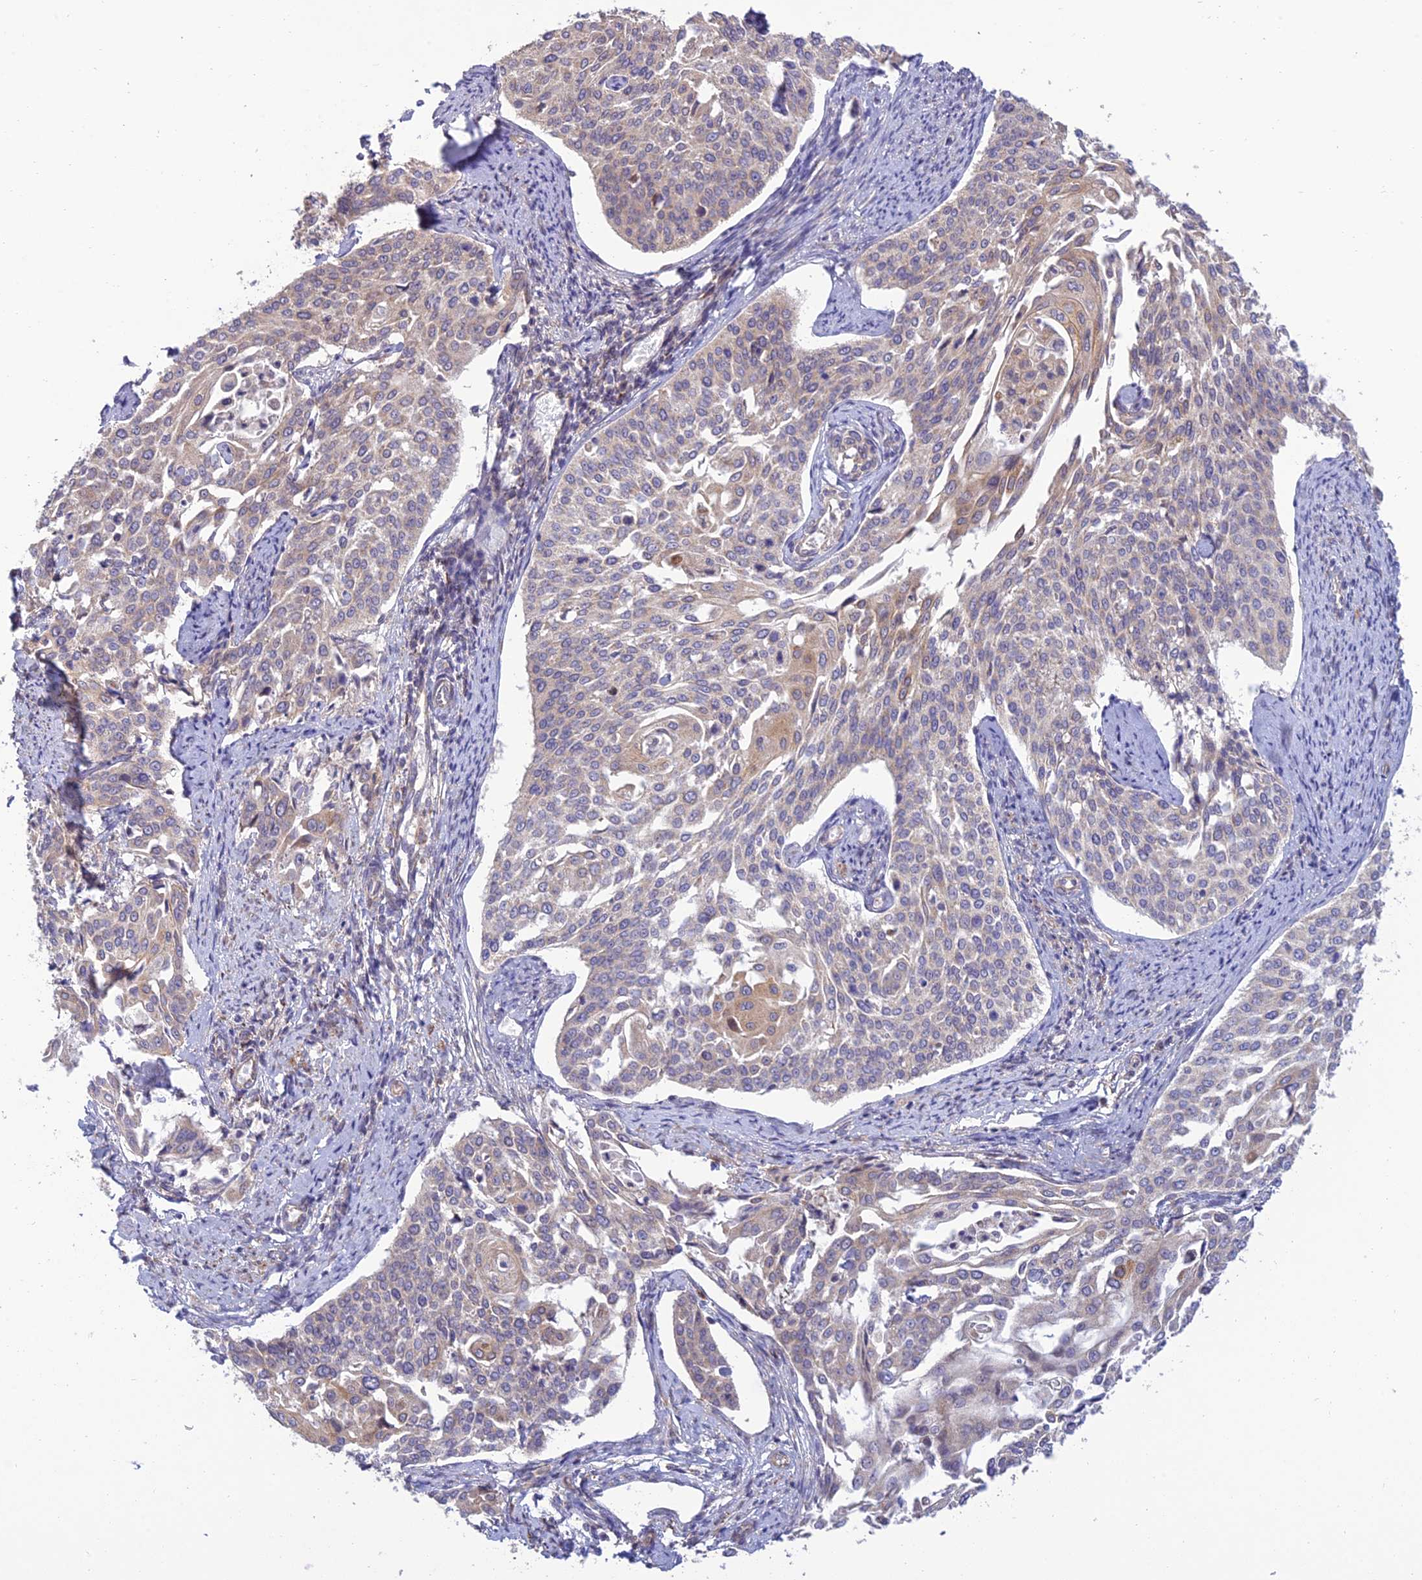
{"staining": {"intensity": "weak", "quantity": "<25%", "location": "cytoplasmic/membranous"}, "tissue": "cervical cancer", "cell_type": "Tumor cells", "image_type": "cancer", "snomed": [{"axis": "morphology", "description": "Squamous cell carcinoma, NOS"}, {"axis": "topography", "description": "Cervix"}], "caption": "This is a photomicrograph of immunohistochemistry staining of cervical cancer (squamous cell carcinoma), which shows no expression in tumor cells.", "gene": "C3orf20", "patient": {"sex": "female", "age": 44}}